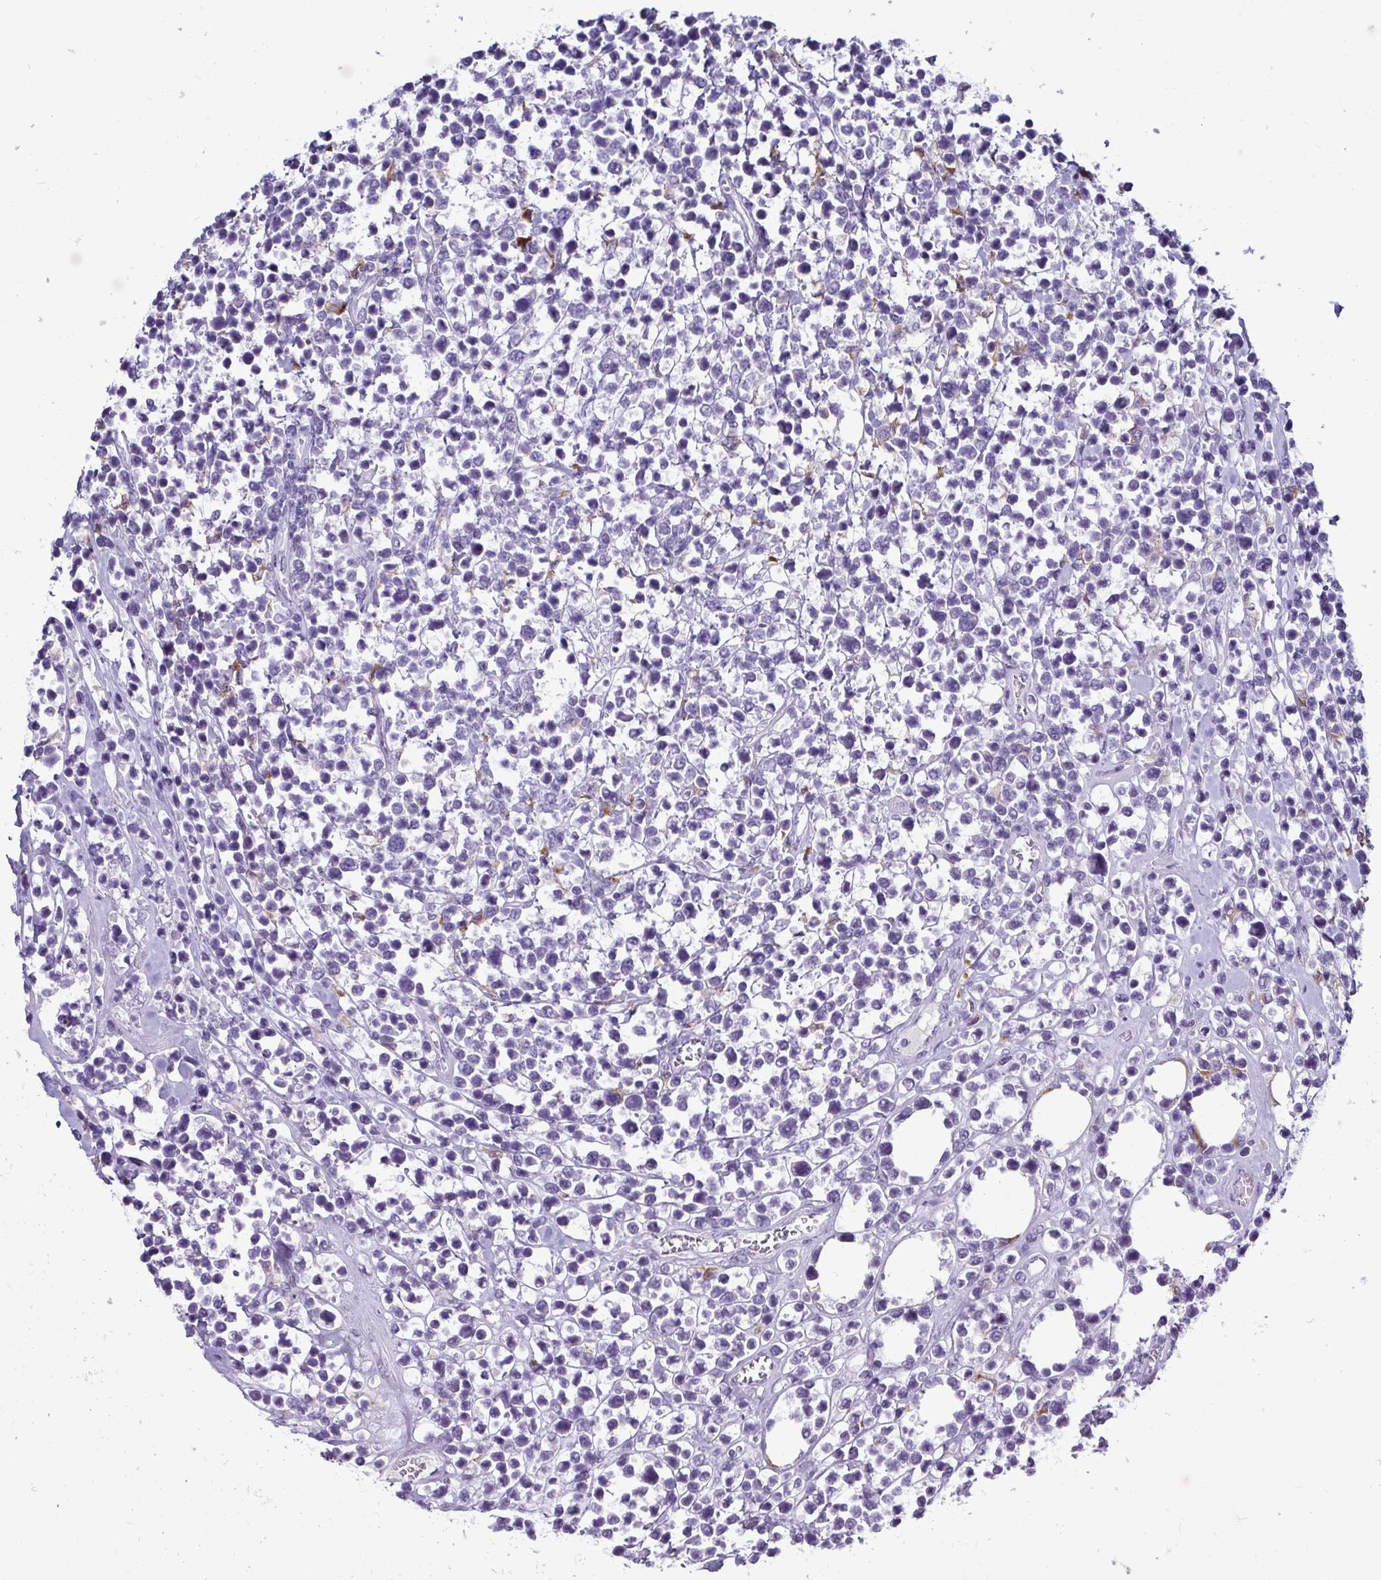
{"staining": {"intensity": "negative", "quantity": "none", "location": "none"}, "tissue": "lymphoma", "cell_type": "Tumor cells", "image_type": "cancer", "snomed": [{"axis": "morphology", "description": "Malignant lymphoma, non-Hodgkin's type, High grade"}, {"axis": "topography", "description": "Soft tissue"}], "caption": "Lymphoma was stained to show a protein in brown. There is no significant positivity in tumor cells. The staining is performed using DAB (3,3'-diaminobenzidine) brown chromogen with nuclei counter-stained in using hematoxylin.", "gene": "CTSZ", "patient": {"sex": "female", "age": 56}}